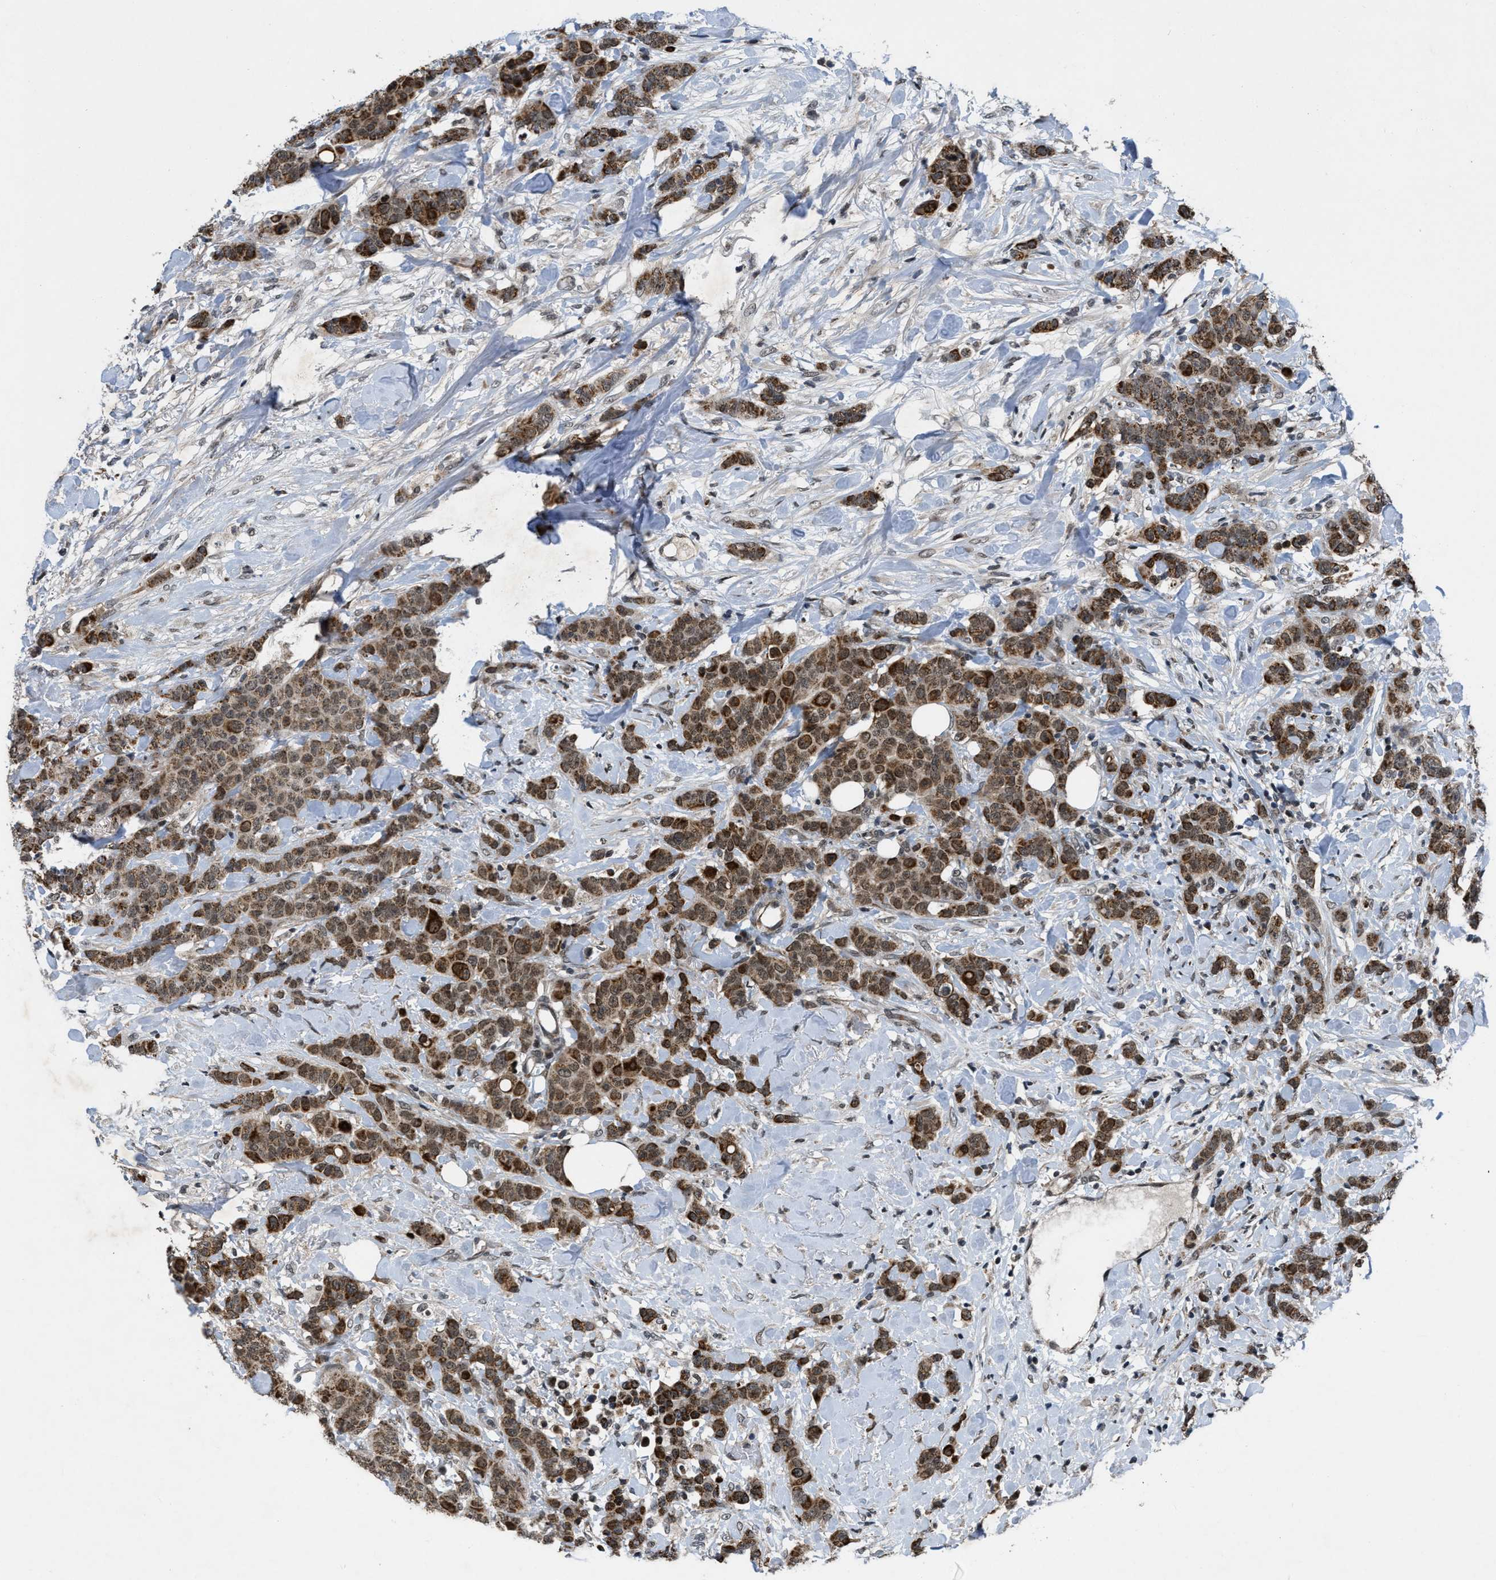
{"staining": {"intensity": "moderate", "quantity": ">75%", "location": "cytoplasmic/membranous,nuclear"}, "tissue": "breast cancer", "cell_type": "Tumor cells", "image_type": "cancer", "snomed": [{"axis": "morphology", "description": "Normal tissue, NOS"}, {"axis": "morphology", "description": "Duct carcinoma"}, {"axis": "topography", "description": "Breast"}], "caption": "Breast cancer (intraductal carcinoma) stained for a protein (brown) demonstrates moderate cytoplasmic/membranous and nuclear positive positivity in approximately >75% of tumor cells.", "gene": "ZNHIT1", "patient": {"sex": "female", "age": 40}}